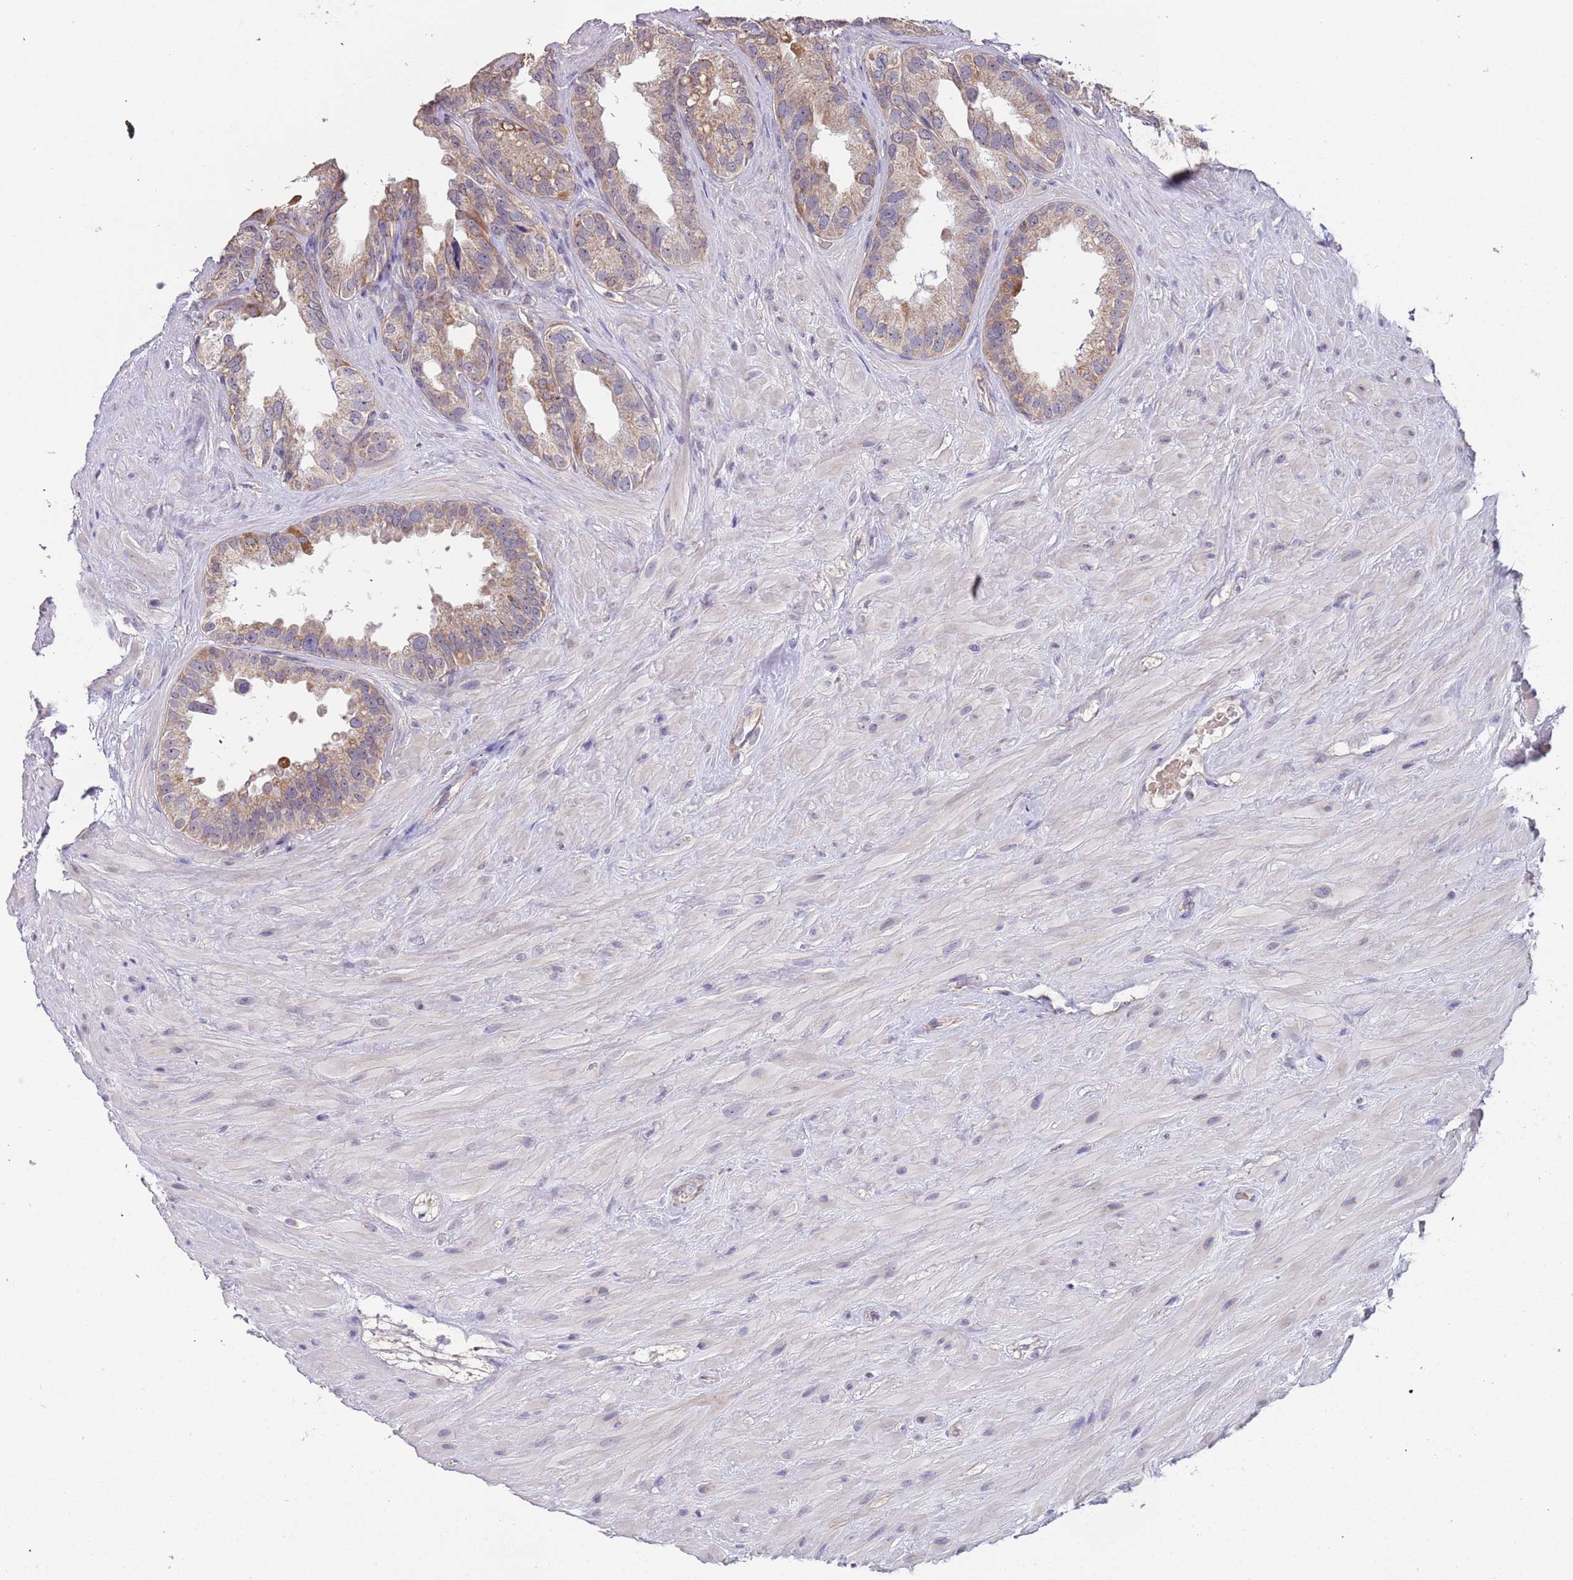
{"staining": {"intensity": "weak", "quantity": "25%-75%", "location": "cytoplasmic/membranous"}, "tissue": "seminal vesicle", "cell_type": "Glandular cells", "image_type": "normal", "snomed": [{"axis": "morphology", "description": "Normal tissue, NOS"}, {"axis": "topography", "description": "Seminal veicle"}], "caption": "Glandular cells demonstrate low levels of weak cytoplasmic/membranous staining in about 25%-75% of cells in benign seminal vesicle. (IHC, brightfield microscopy, high magnification).", "gene": "TMEM64", "patient": {"sex": "male", "age": 80}}